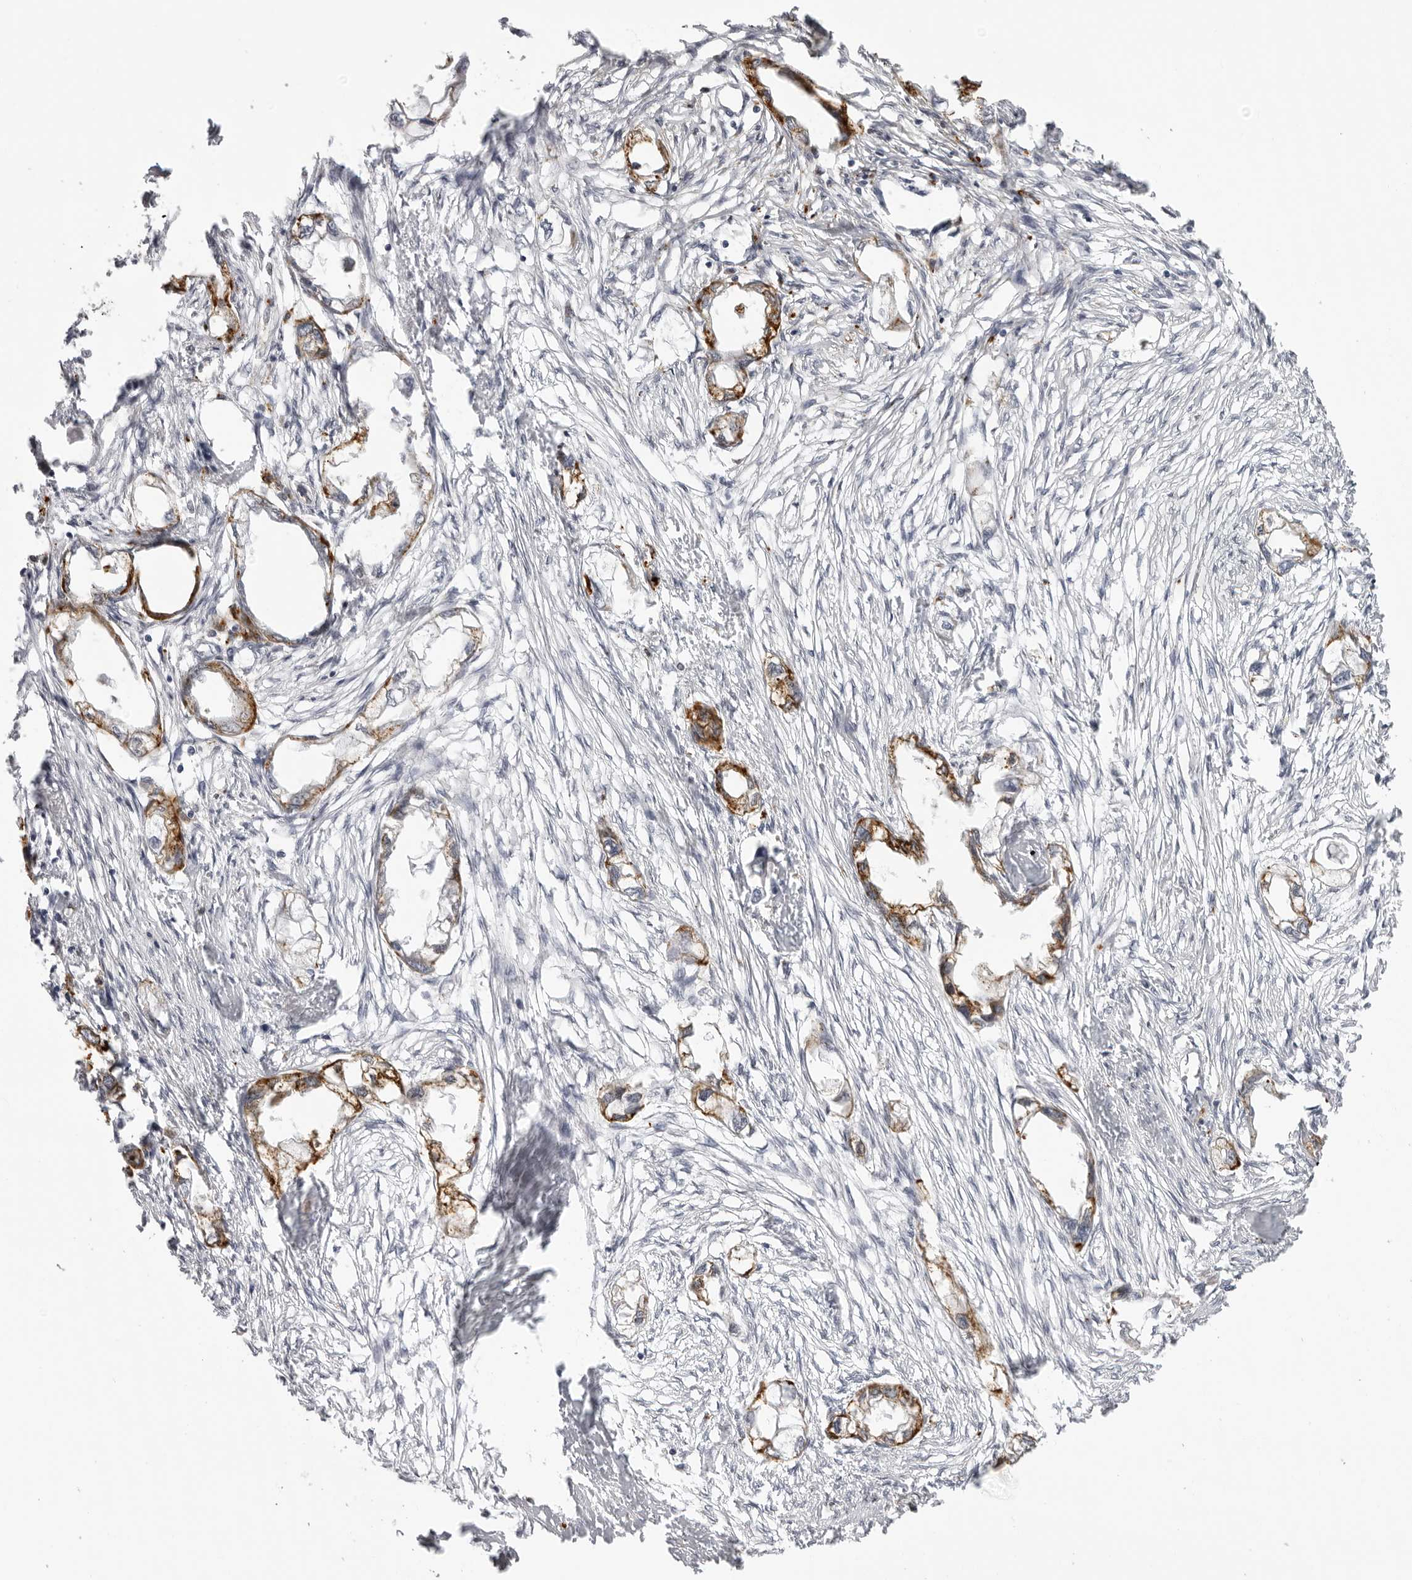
{"staining": {"intensity": "strong", "quantity": "25%-75%", "location": "cytoplasmic/membranous"}, "tissue": "endometrial cancer", "cell_type": "Tumor cells", "image_type": "cancer", "snomed": [{"axis": "morphology", "description": "Adenocarcinoma, NOS"}, {"axis": "morphology", "description": "Adenocarcinoma, metastatic, NOS"}, {"axis": "topography", "description": "Adipose tissue"}, {"axis": "topography", "description": "Endometrium"}], "caption": "Immunohistochemical staining of endometrial cancer displays high levels of strong cytoplasmic/membranous protein staining in approximately 25%-75% of tumor cells. The protein is stained brown, and the nuclei are stained in blue (DAB (3,3'-diaminobenzidine) IHC with brightfield microscopy, high magnification).", "gene": "IL25", "patient": {"sex": "female", "age": 67}}